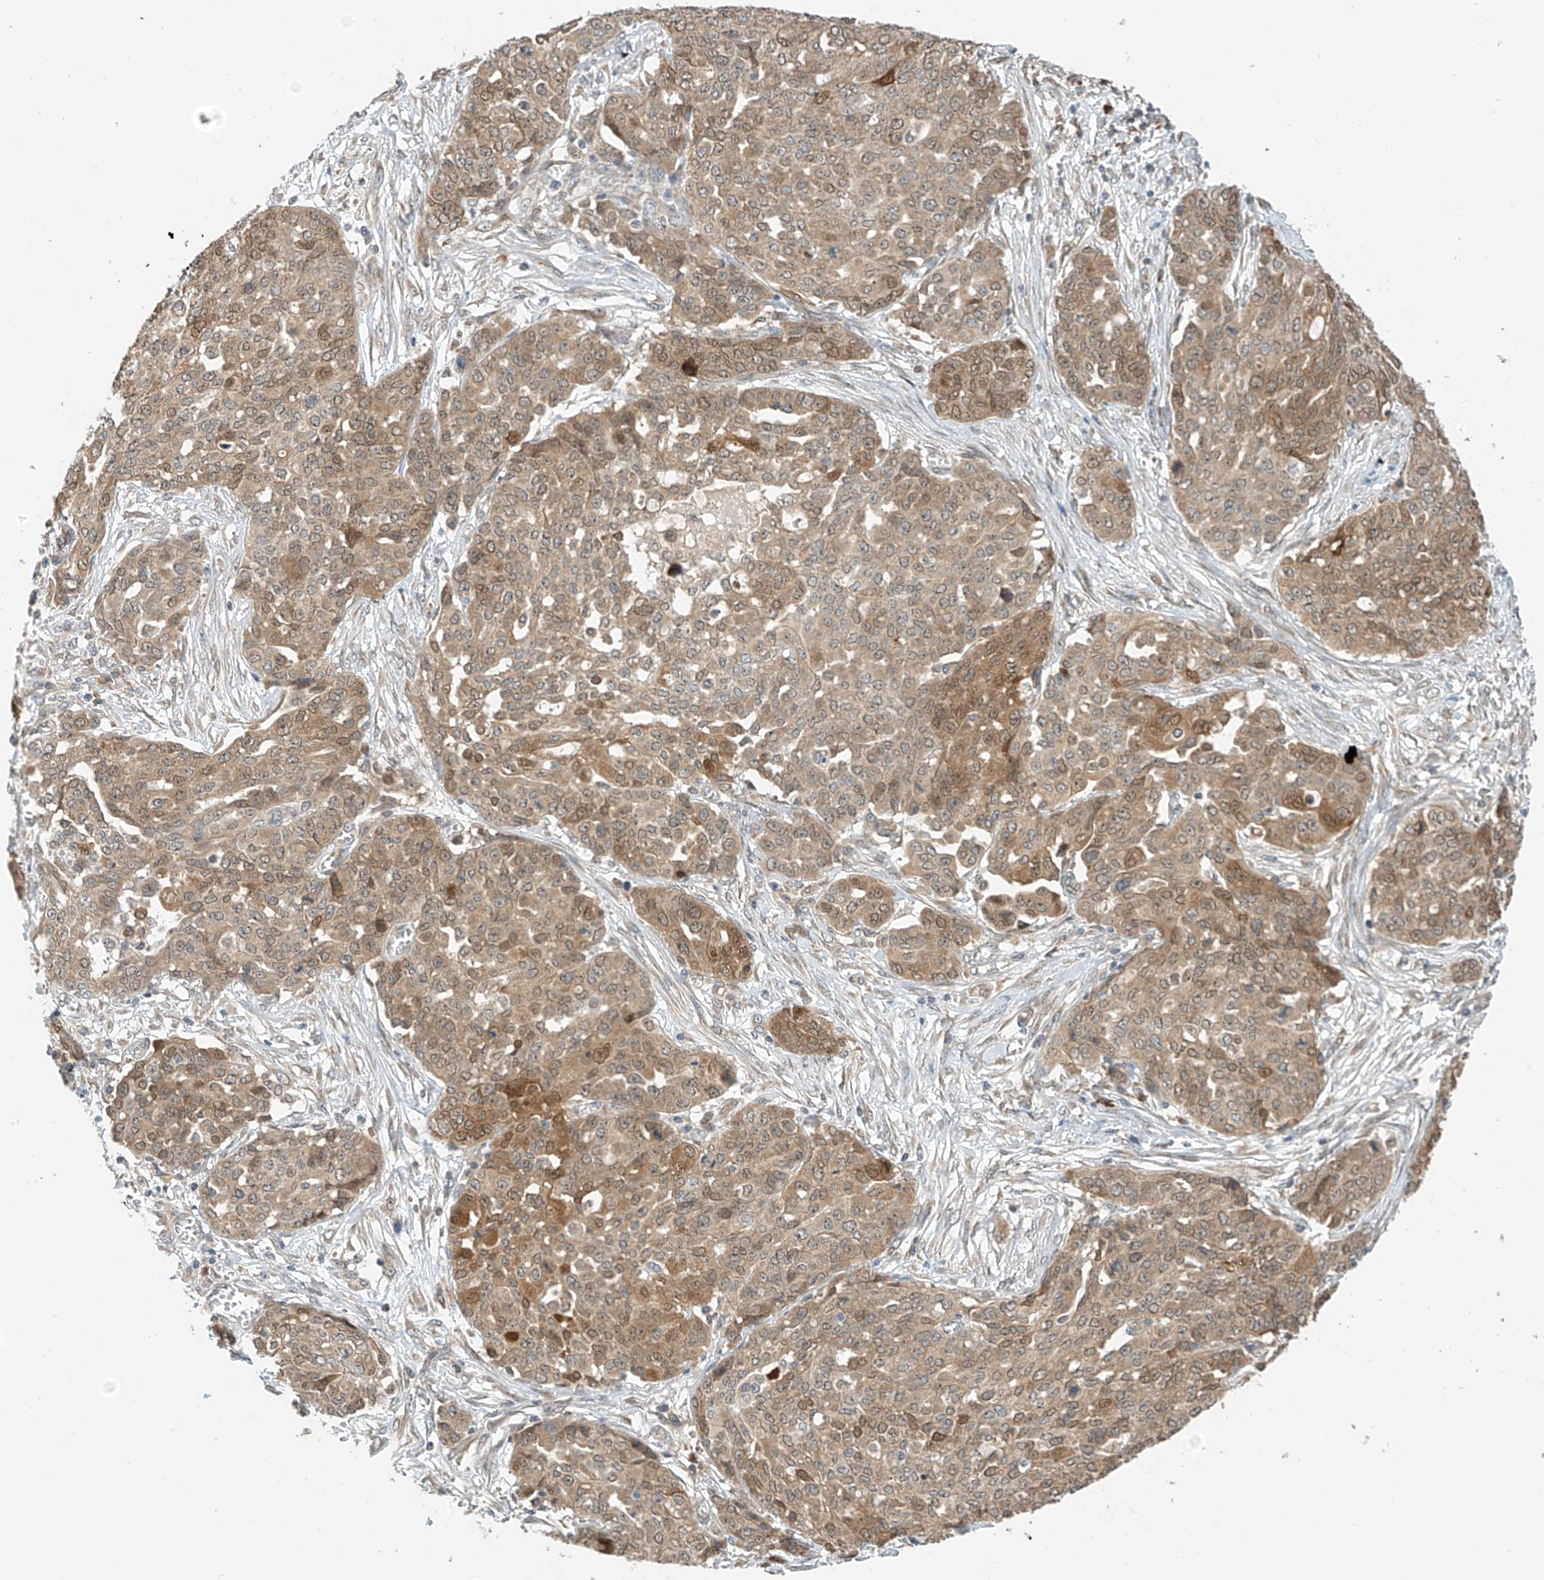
{"staining": {"intensity": "moderate", "quantity": "25%-75%", "location": "cytoplasmic/membranous"}, "tissue": "ovarian cancer", "cell_type": "Tumor cells", "image_type": "cancer", "snomed": [{"axis": "morphology", "description": "Cystadenocarcinoma, serous, NOS"}, {"axis": "topography", "description": "Soft tissue"}, {"axis": "topography", "description": "Ovary"}], "caption": "Human ovarian serous cystadenocarcinoma stained with a protein marker reveals moderate staining in tumor cells.", "gene": "PPA2", "patient": {"sex": "female", "age": 57}}